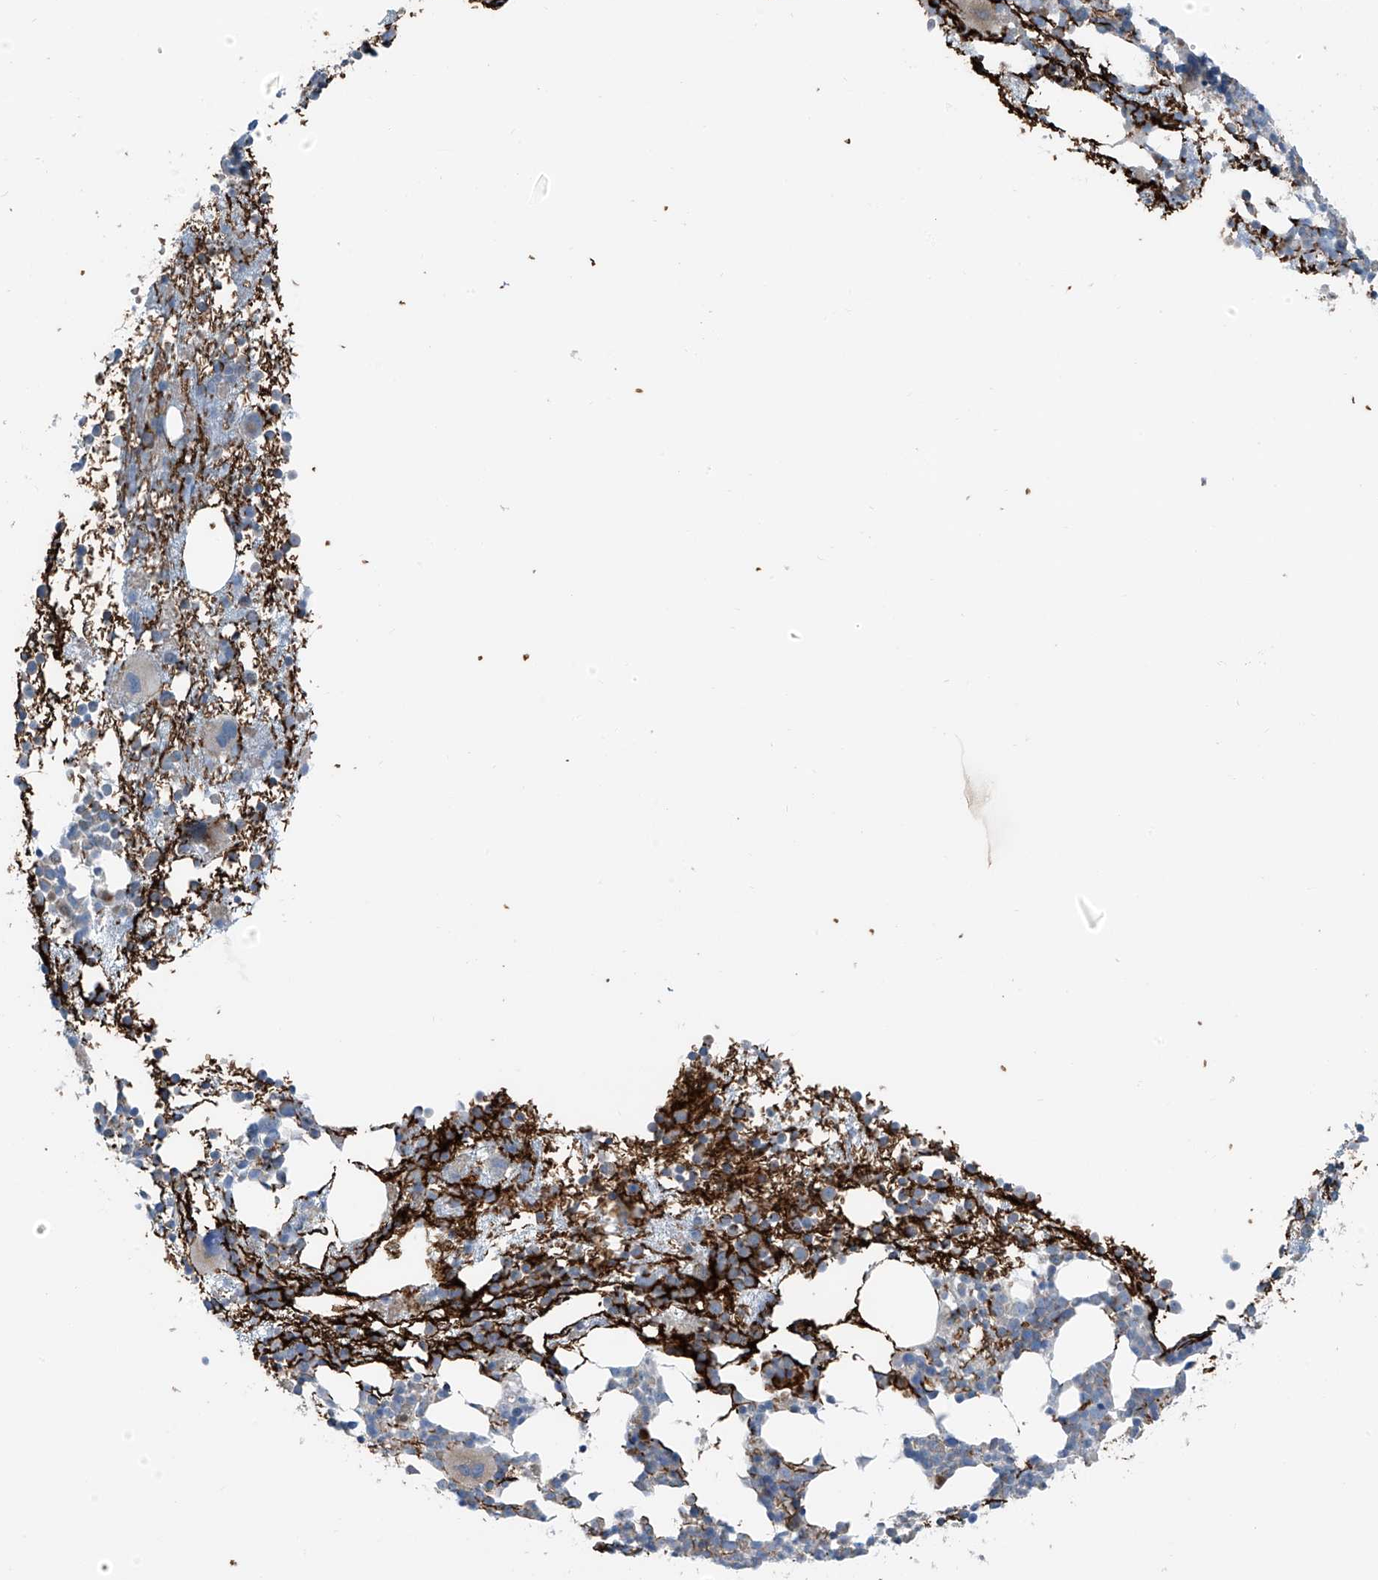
{"staining": {"intensity": "strong", "quantity": "<25%", "location": "cytoplasmic/membranous,nuclear"}, "tissue": "bone marrow", "cell_type": "Hematopoietic cells", "image_type": "normal", "snomed": [{"axis": "morphology", "description": "Normal tissue, NOS"}, {"axis": "topography", "description": "Bone marrow"}], "caption": "Immunohistochemistry (IHC) (DAB) staining of unremarkable human bone marrow displays strong cytoplasmic/membranous,nuclear protein positivity in about <25% of hematopoietic cells.", "gene": "SLC12A6", "patient": {"sex": "female", "age": 57}}